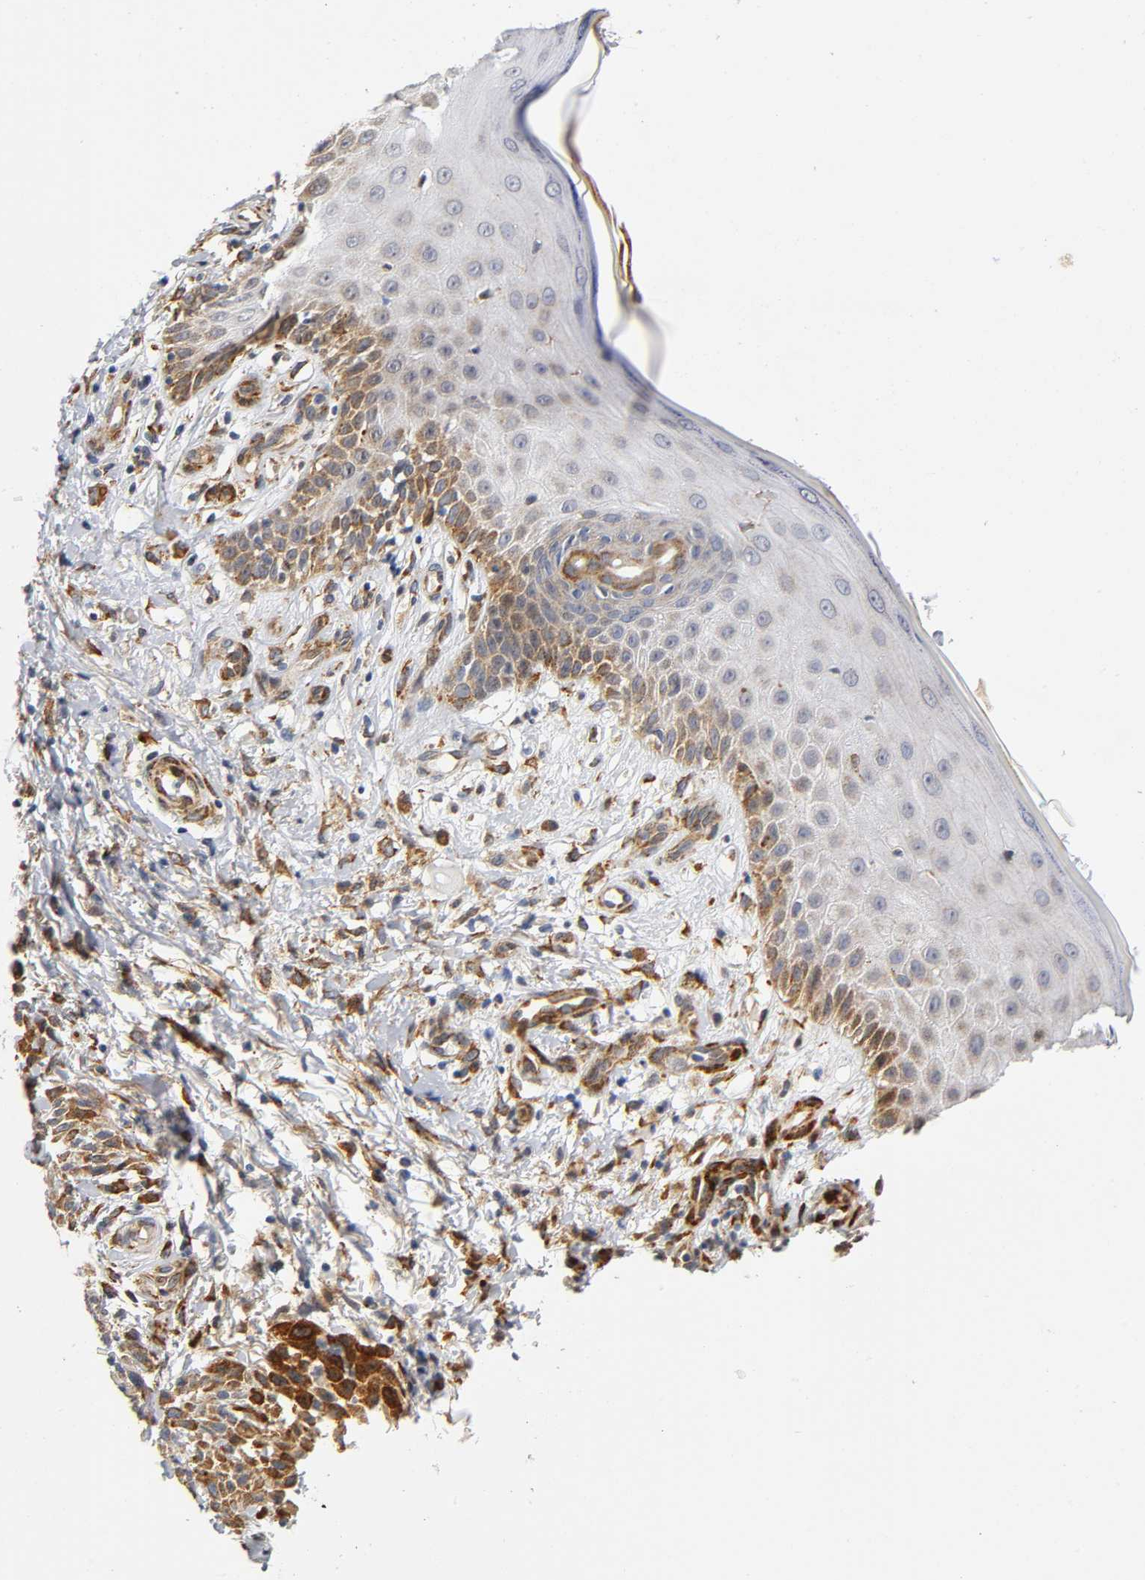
{"staining": {"intensity": "moderate", "quantity": ">75%", "location": "cytoplasmic/membranous"}, "tissue": "skin cancer", "cell_type": "Tumor cells", "image_type": "cancer", "snomed": [{"axis": "morphology", "description": "Squamous cell carcinoma, NOS"}, {"axis": "topography", "description": "Skin"}], "caption": "Brown immunohistochemical staining in human squamous cell carcinoma (skin) demonstrates moderate cytoplasmic/membranous staining in approximately >75% of tumor cells. (IHC, brightfield microscopy, high magnification).", "gene": "SOS2", "patient": {"sex": "female", "age": 42}}